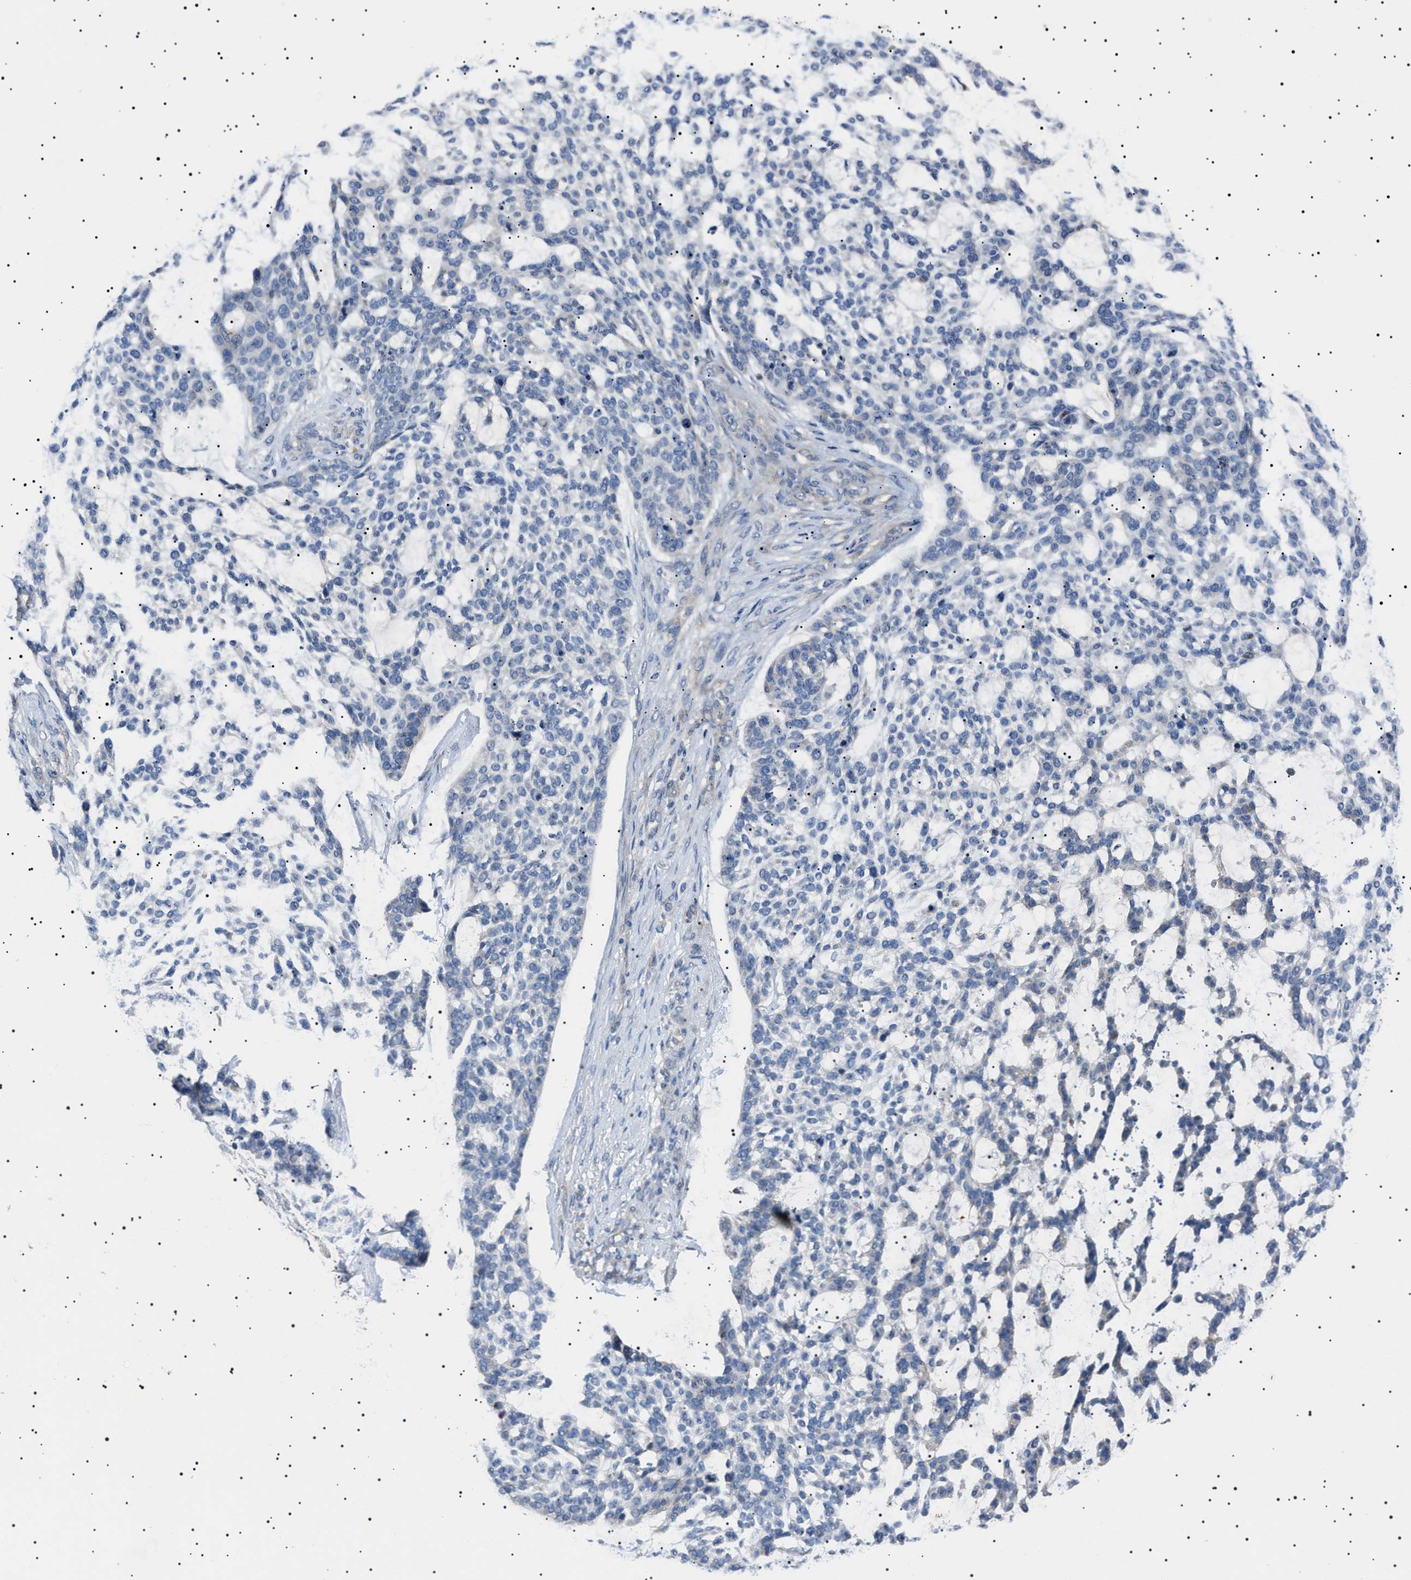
{"staining": {"intensity": "negative", "quantity": "none", "location": "none"}, "tissue": "skin cancer", "cell_type": "Tumor cells", "image_type": "cancer", "snomed": [{"axis": "morphology", "description": "Basal cell carcinoma"}, {"axis": "topography", "description": "Skin"}], "caption": "Image shows no protein staining in tumor cells of skin cancer (basal cell carcinoma) tissue.", "gene": "PTRH1", "patient": {"sex": "female", "age": 64}}